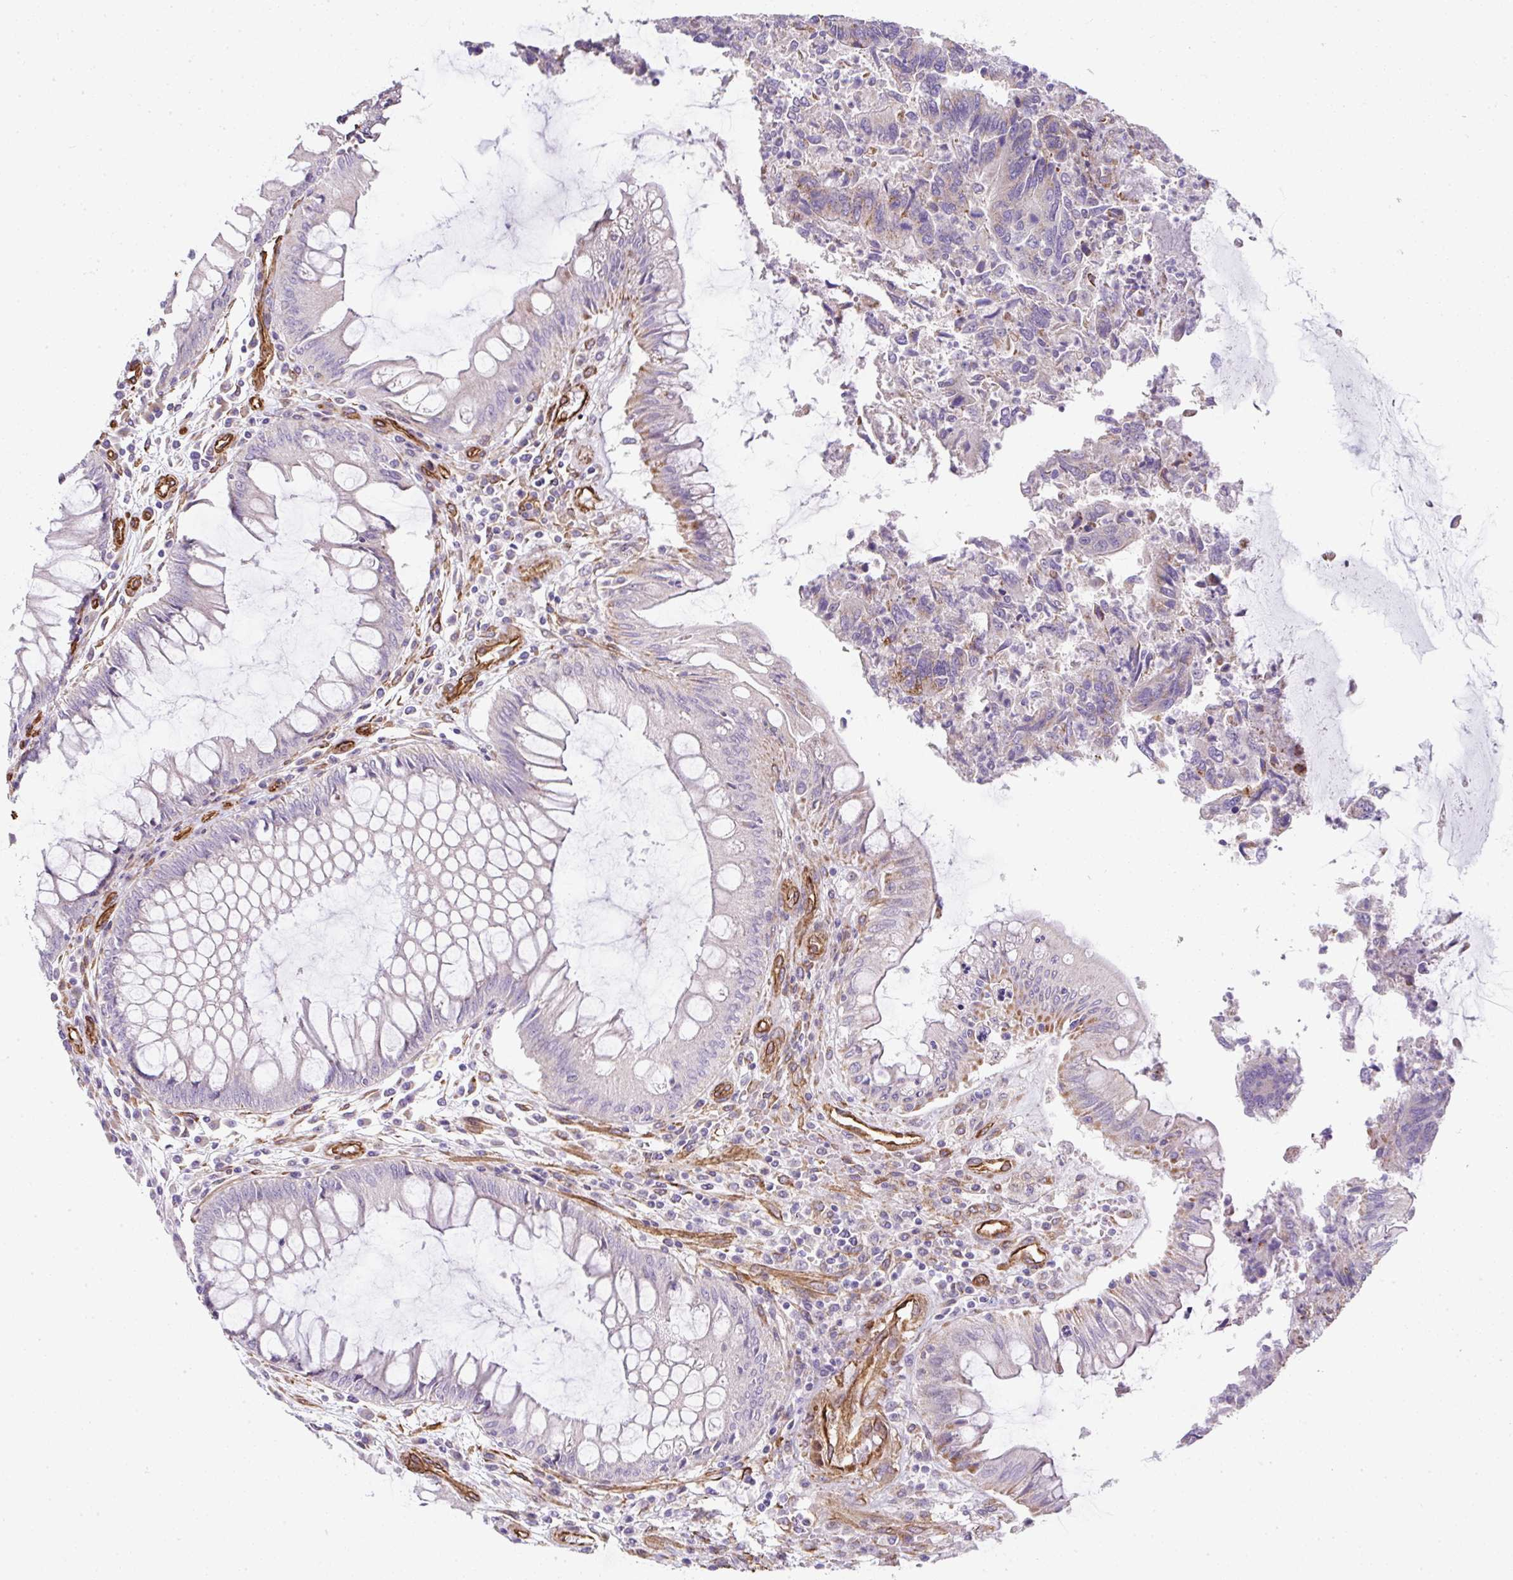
{"staining": {"intensity": "negative", "quantity": "none", "location": "none"}, "tissue": "colorectal cancer", "cell_type": "Tumor cells", "image_type": "cancer", "snomed": [{"axis": "morphology", "description": "Adenocarcinoma, NOS"}, {"axis": "topography", "description": "Colon"}], "caption": "High power microscopy micrograph of an immunohistochemistry (IHC) photomicrograph of colorectal adenocarcinoma, revealing no significant staining in tumor cells.", "gene": "ANKUB1", "patient": {"sex": "female", "age": 67}}